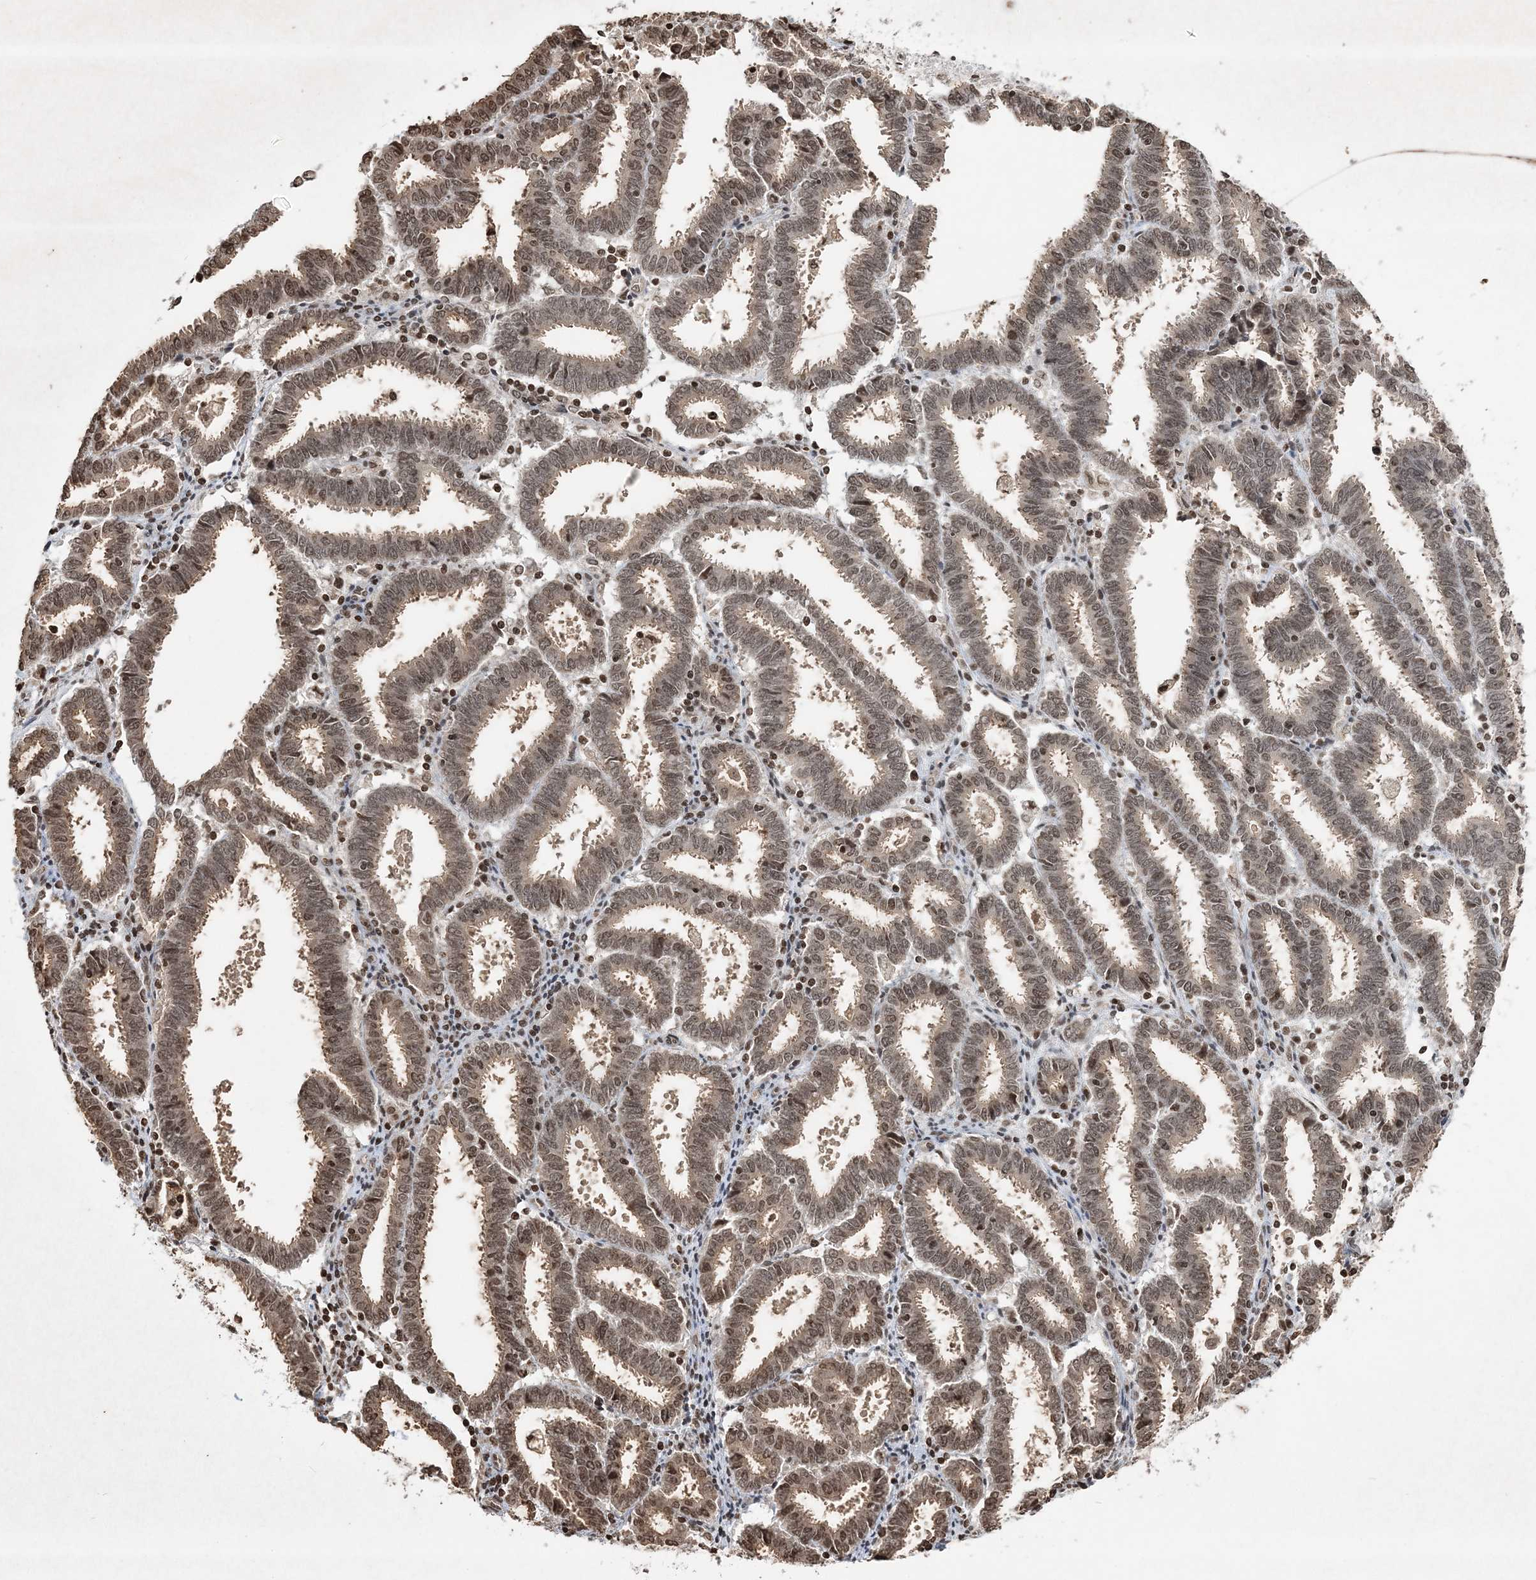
{"staining": {"intensity": "moderate", "quantity": ">75%", "location": "nuclear"}, "tissue": "endometrial cancer", "cell_type": "Tumor cells", "image_type": "cancer", "snomed": [{"axis": "morphology", "description": "Adenocarcinoma, NOS"}, {"axis": "topography", "description": "Uterus"}], "caption": "Moderate nuclear staining for a protein is appreciated in approximately >75% of tumor cells of adenocarcinoma (endometrial) using immunohistochemistry.", "gene": "NEDD9", "patient": {"sex": "female", "age": 83}}